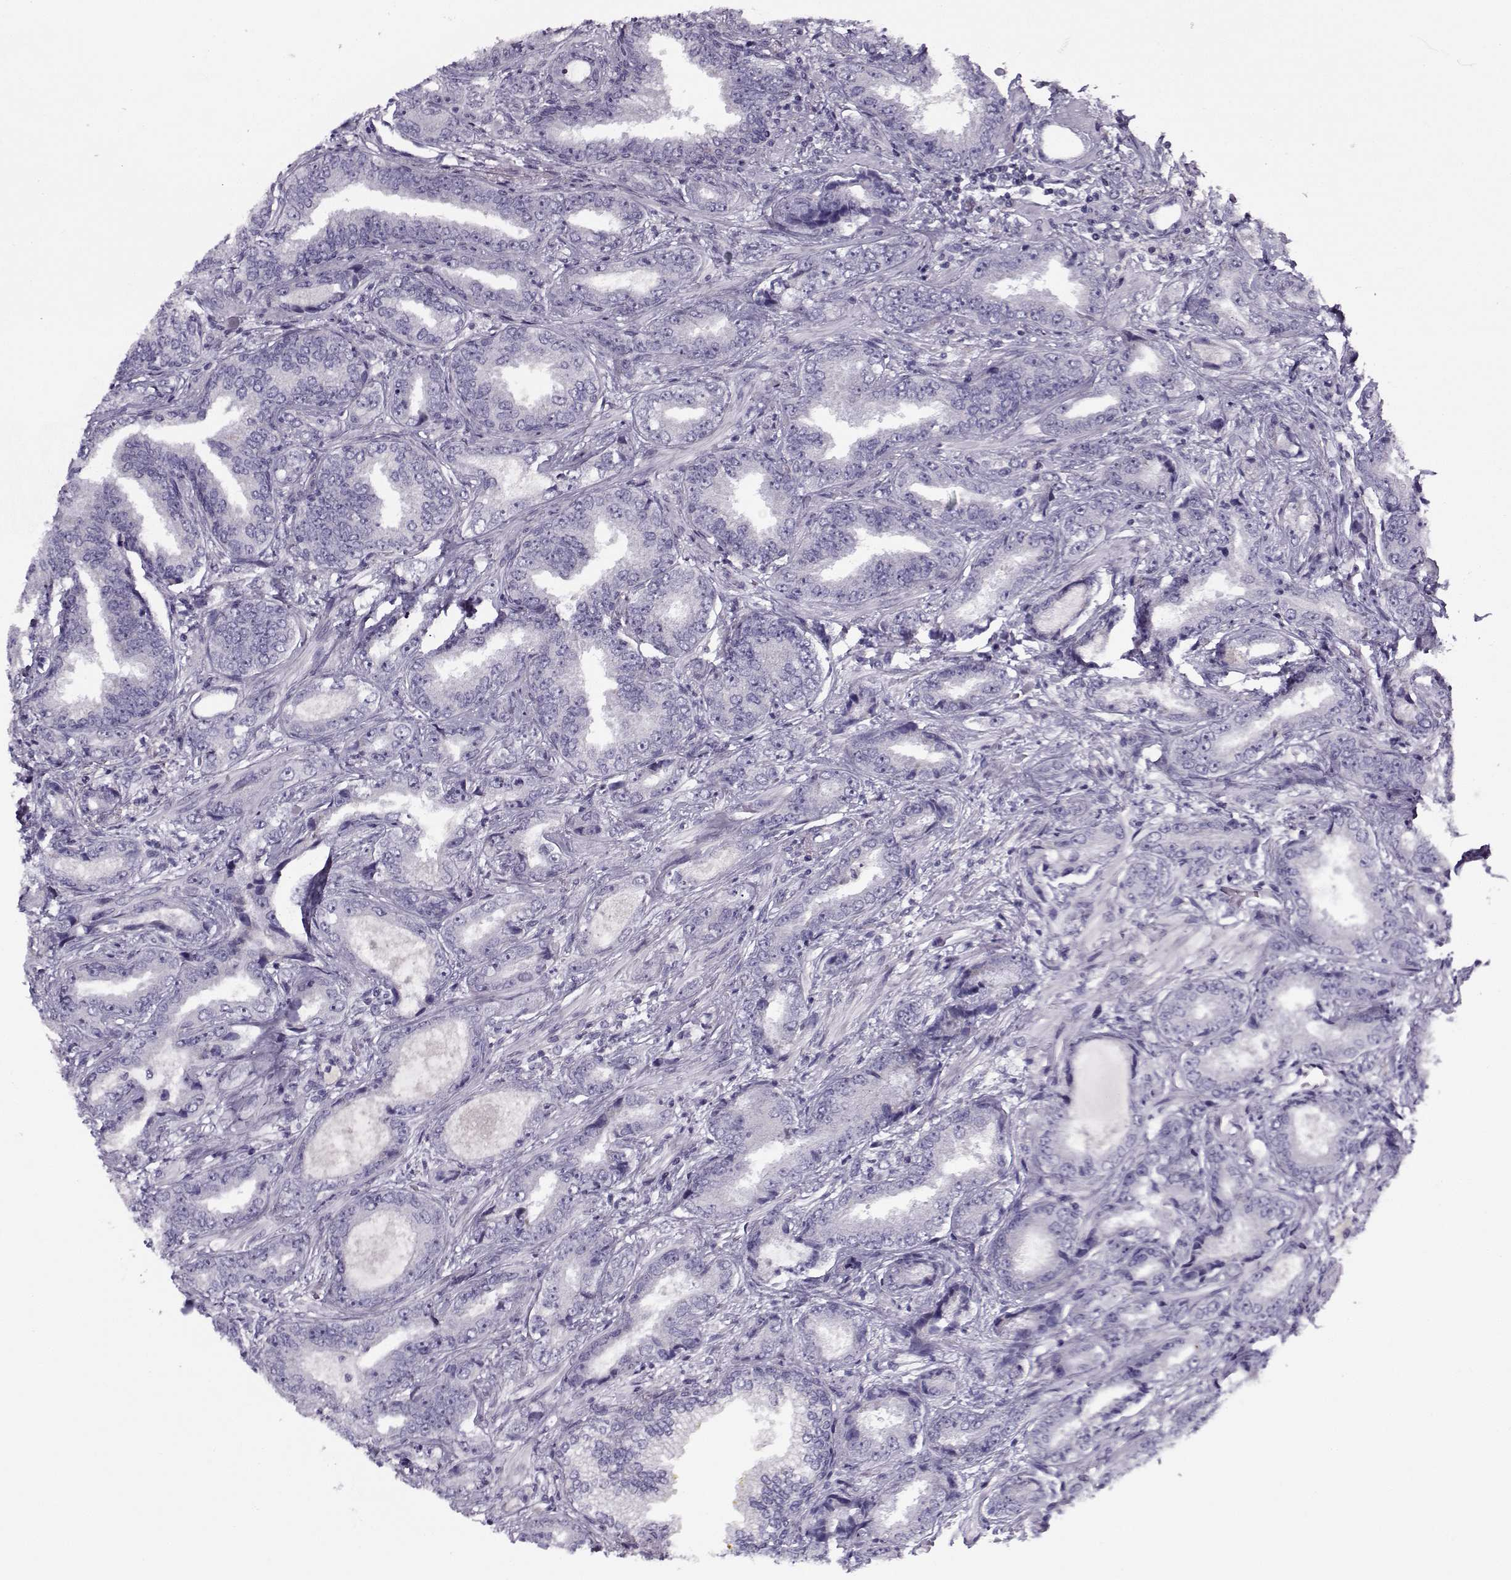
{"staining": {"intensity": "negative", "quantity": "none", "location": "none"}, "tissue": "prostate cancer", "cell_type": "Tumor cells", "image_type": "cancer", "snomed": [{"axis": "morphology", "description": "Adenocarcinoma, Low grade"}, {"axis": "topography", "description": "Prostate"}], "caption": "High magnification brightfield microscopy of prostate low-grade adenocarcinoma stained with DAB (3,3'-diaminobenzidine) (brown) and counterstained with hematoxylin (blue): tumor cells show no significant positivity.", "gene": "PP2D1", "patient": {"sex": "male", "age": 68}}